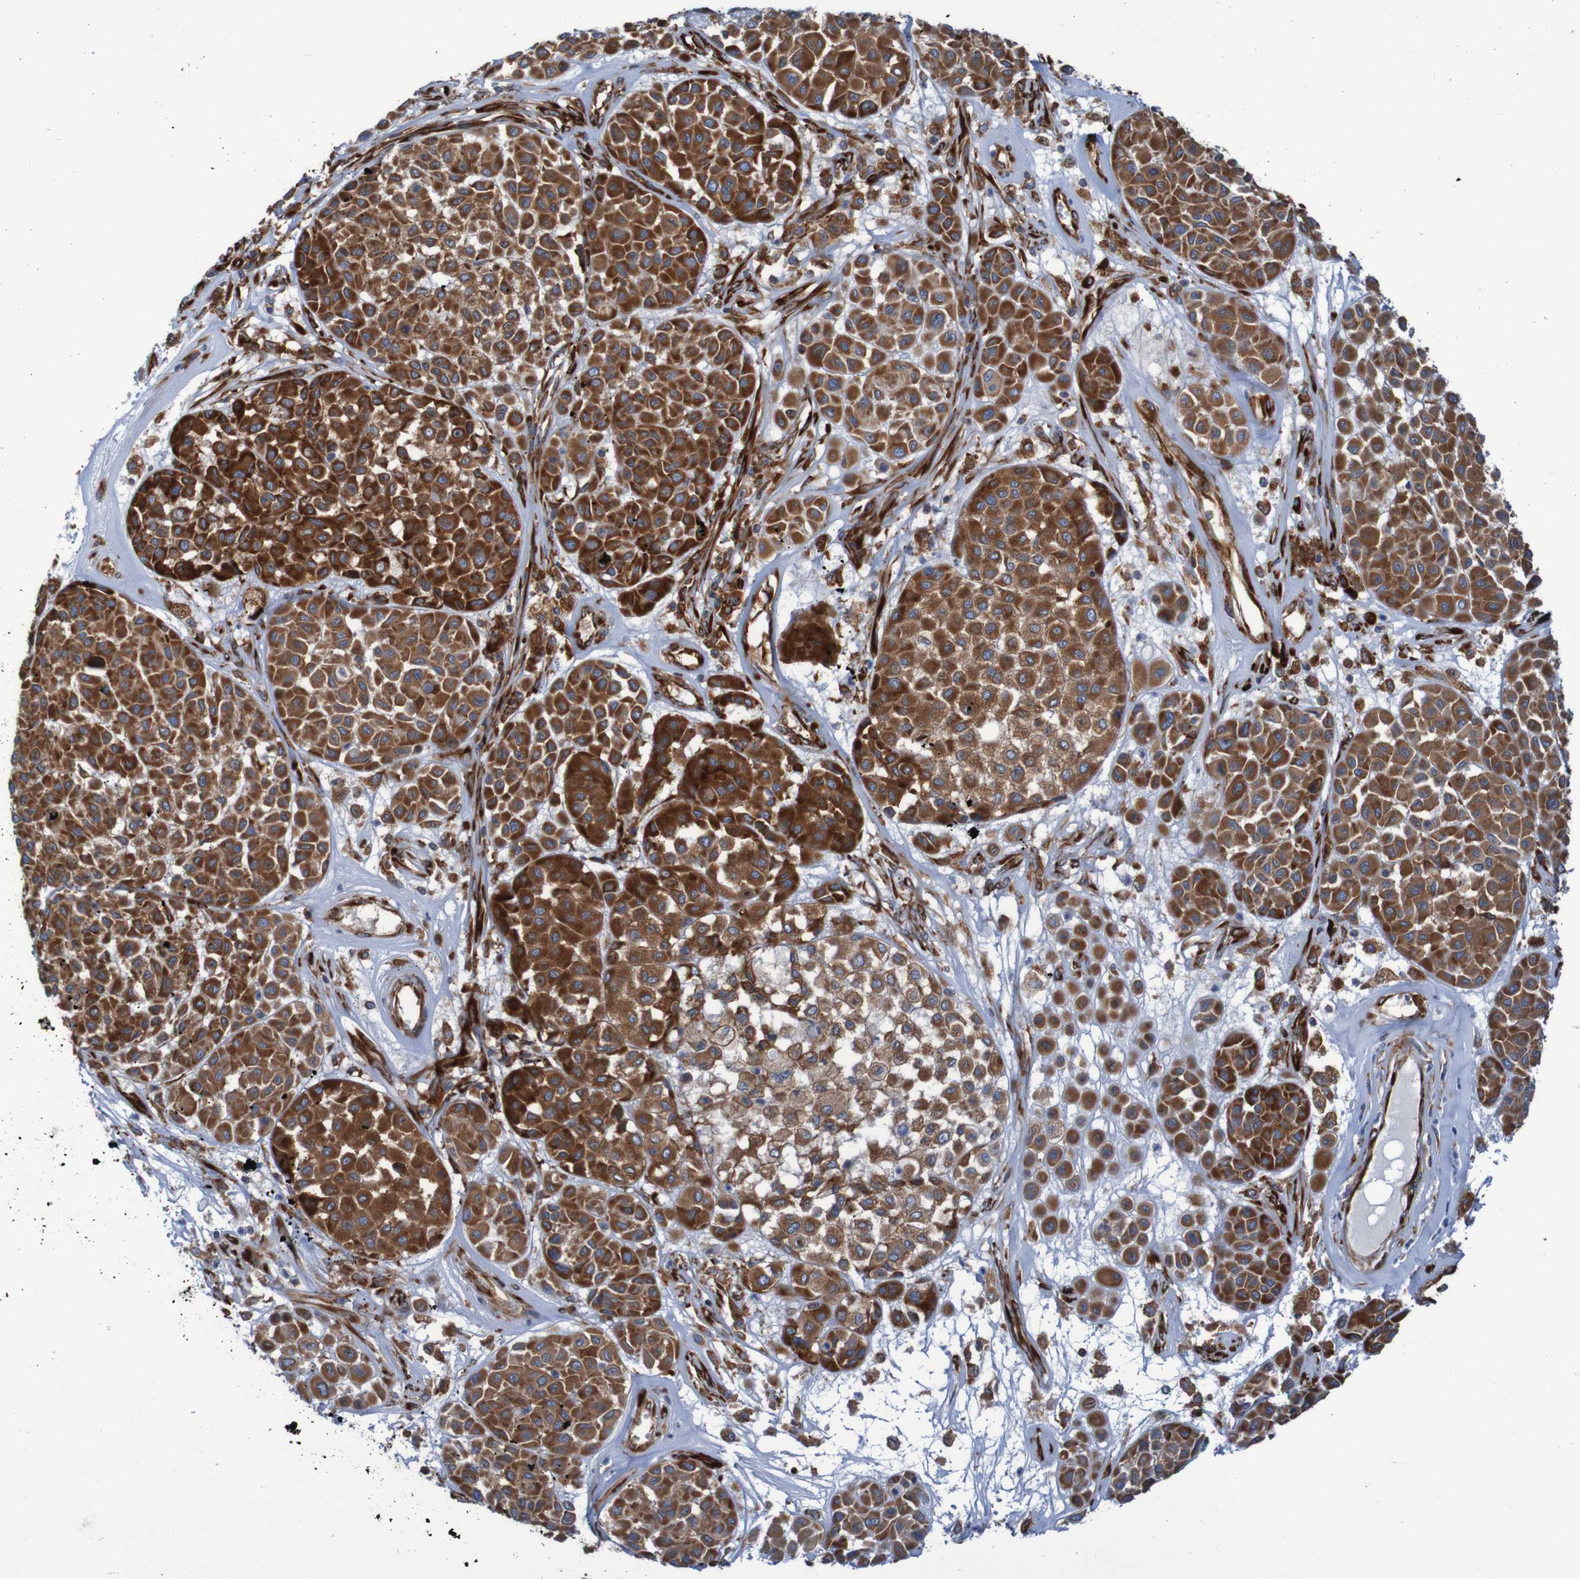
{"staining": {"intensity": "strong", "quantity": ">75%", "location": "cytoplasmic/membranous"}, "tissue": "melanoma", "cell_type": "Tumor cells", "image_type": "cancer", "snomed": [{"axis": "morphology", "description": "Malignant melanoma, Metastatic site"}, {"axis": "topography", "description": "Soft tissue"}], "caption": "Strong cytoplasmic/membranous protein staining is identified in about >75% of tumor cells in melanoma.", "gene": "RPL10", "patient": {"sex": "male", "age": 41}}